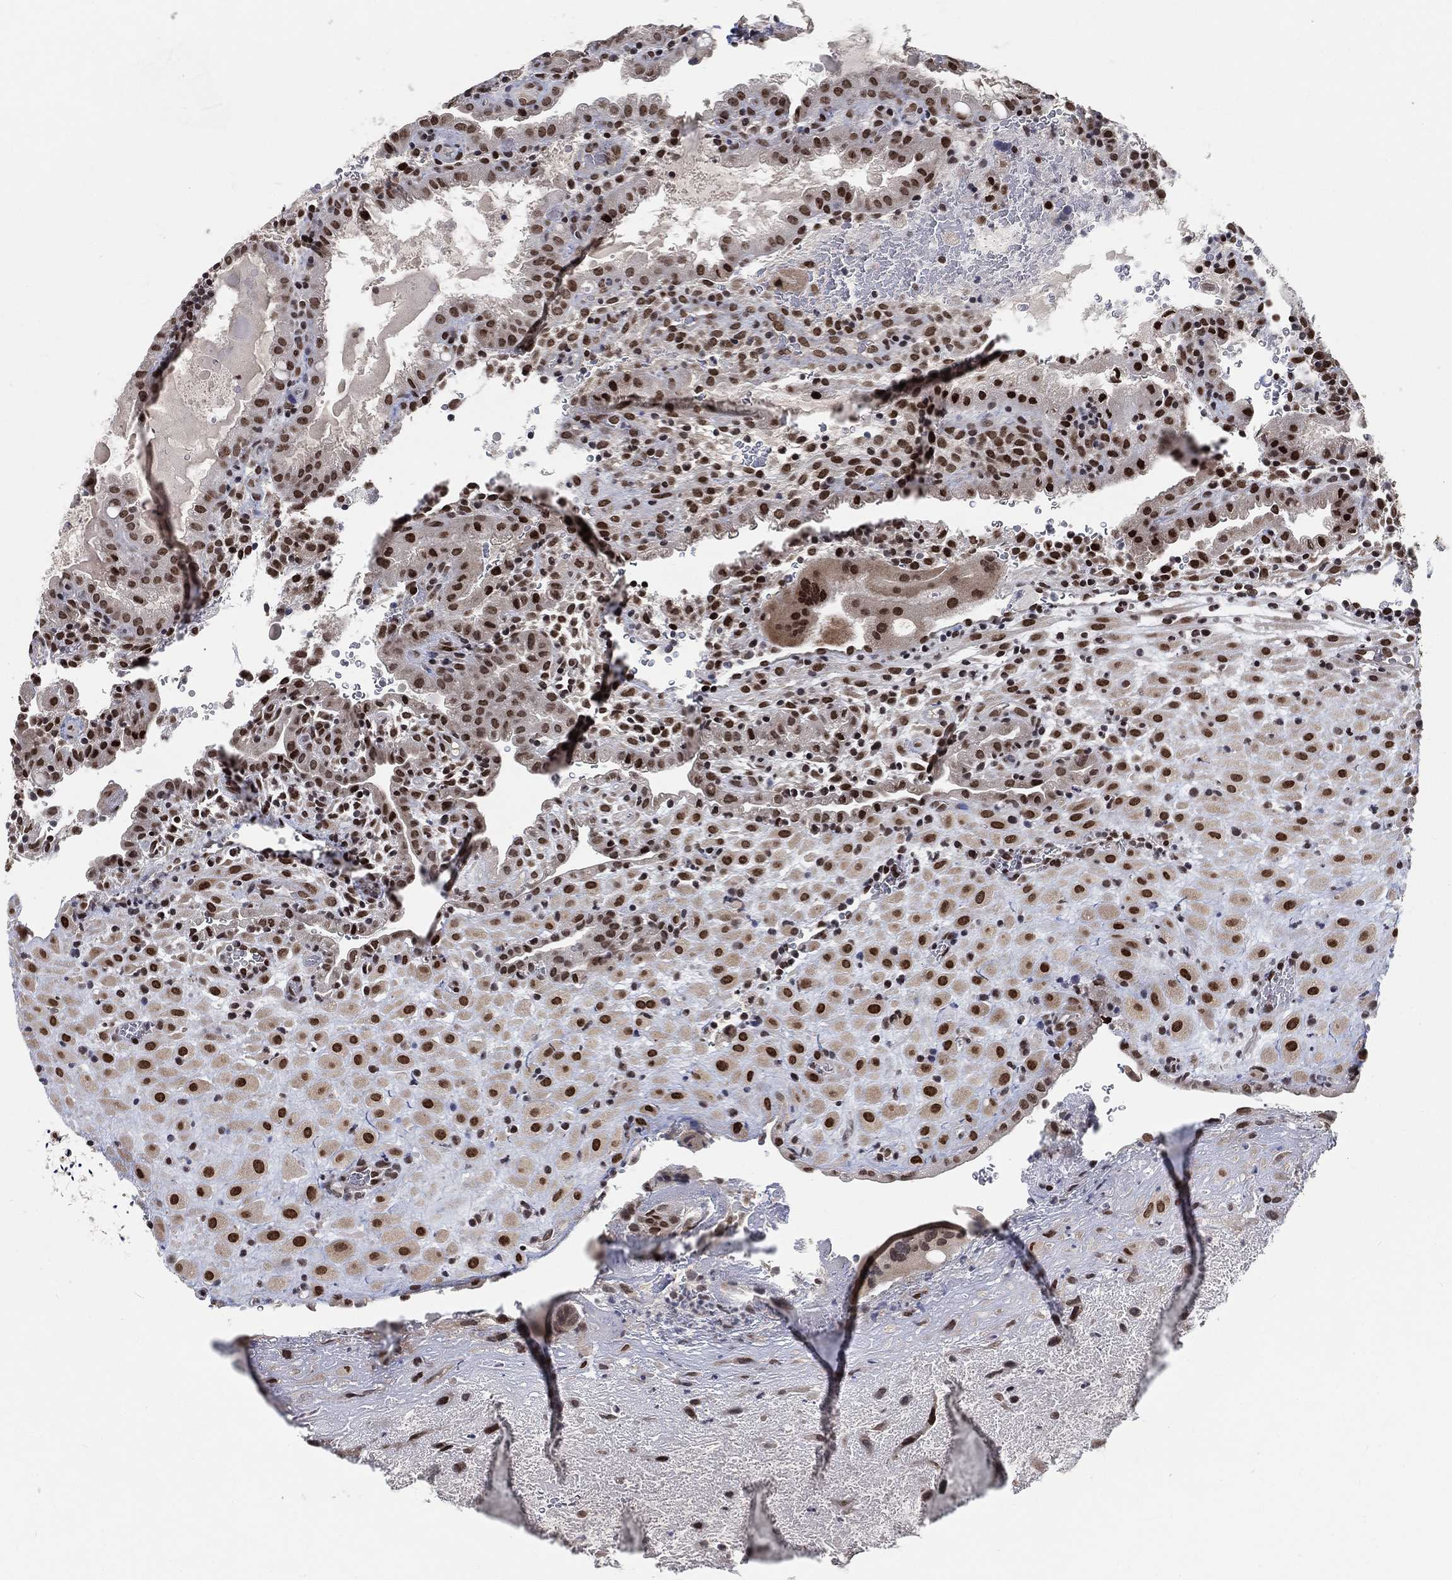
{"staining": {"intensity": "strong", "quantity": "25%-75%", "location": "nuclear"}, "tissue": "placenta", "cell_type": "Decidual cells", "image_type": "normal", "snomed": [{"axis": "morphology", "description": "Normal tissue, NOS"}, {"axis": "topography", "description": "Placenta"}], "caption": "Placenta stained for a protein displays strong nuclear positivity in decidual cells. Using DAB (brown) and hematoxylin (blue) stains, captured at high magnification using brightfield microscopy.", "gene": "YLPM1", "patient": {"sex": "female", "age": 19}}